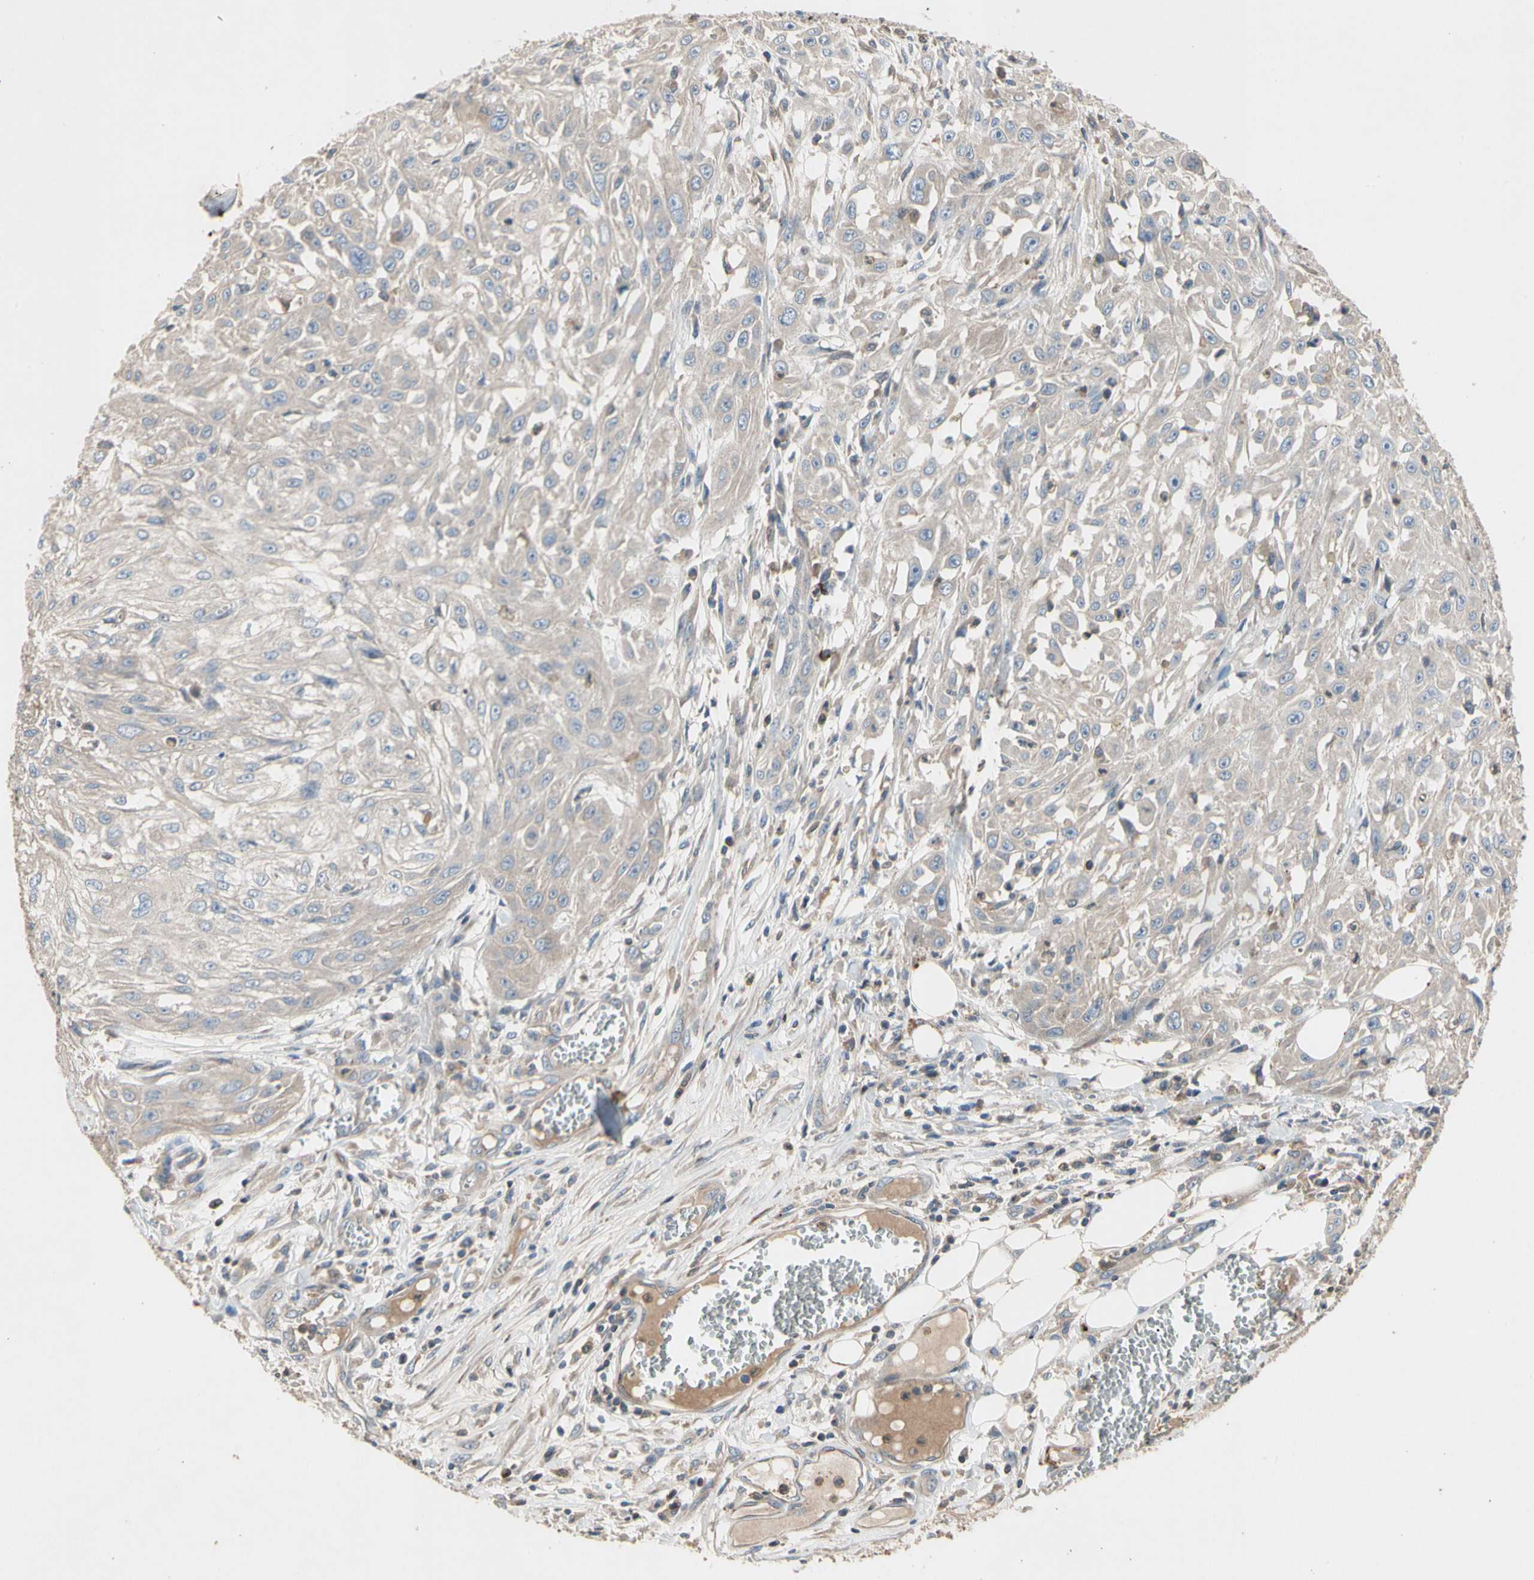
{"staining": {"intensity": "negative", "quantity": "none", "location": "none"}, "tissue": "skin cancer", "cell_type": "Tumor cells", "image_type": "cancer", "snomed": [{"axis": "morphology", "description": "Squamous cell carcinoma, NOS"}, {"axis": "topography", "description": "Skin"}], "caption": "High power microscopy histopathology image of an immunohistochemistry (IHC) photomicrograph of squamous cell carcinoma (skin), revealing no significant positivity in tumor cells.", "gene": "CRTAC1", "patient": {"sex": "male", "age": 75}}